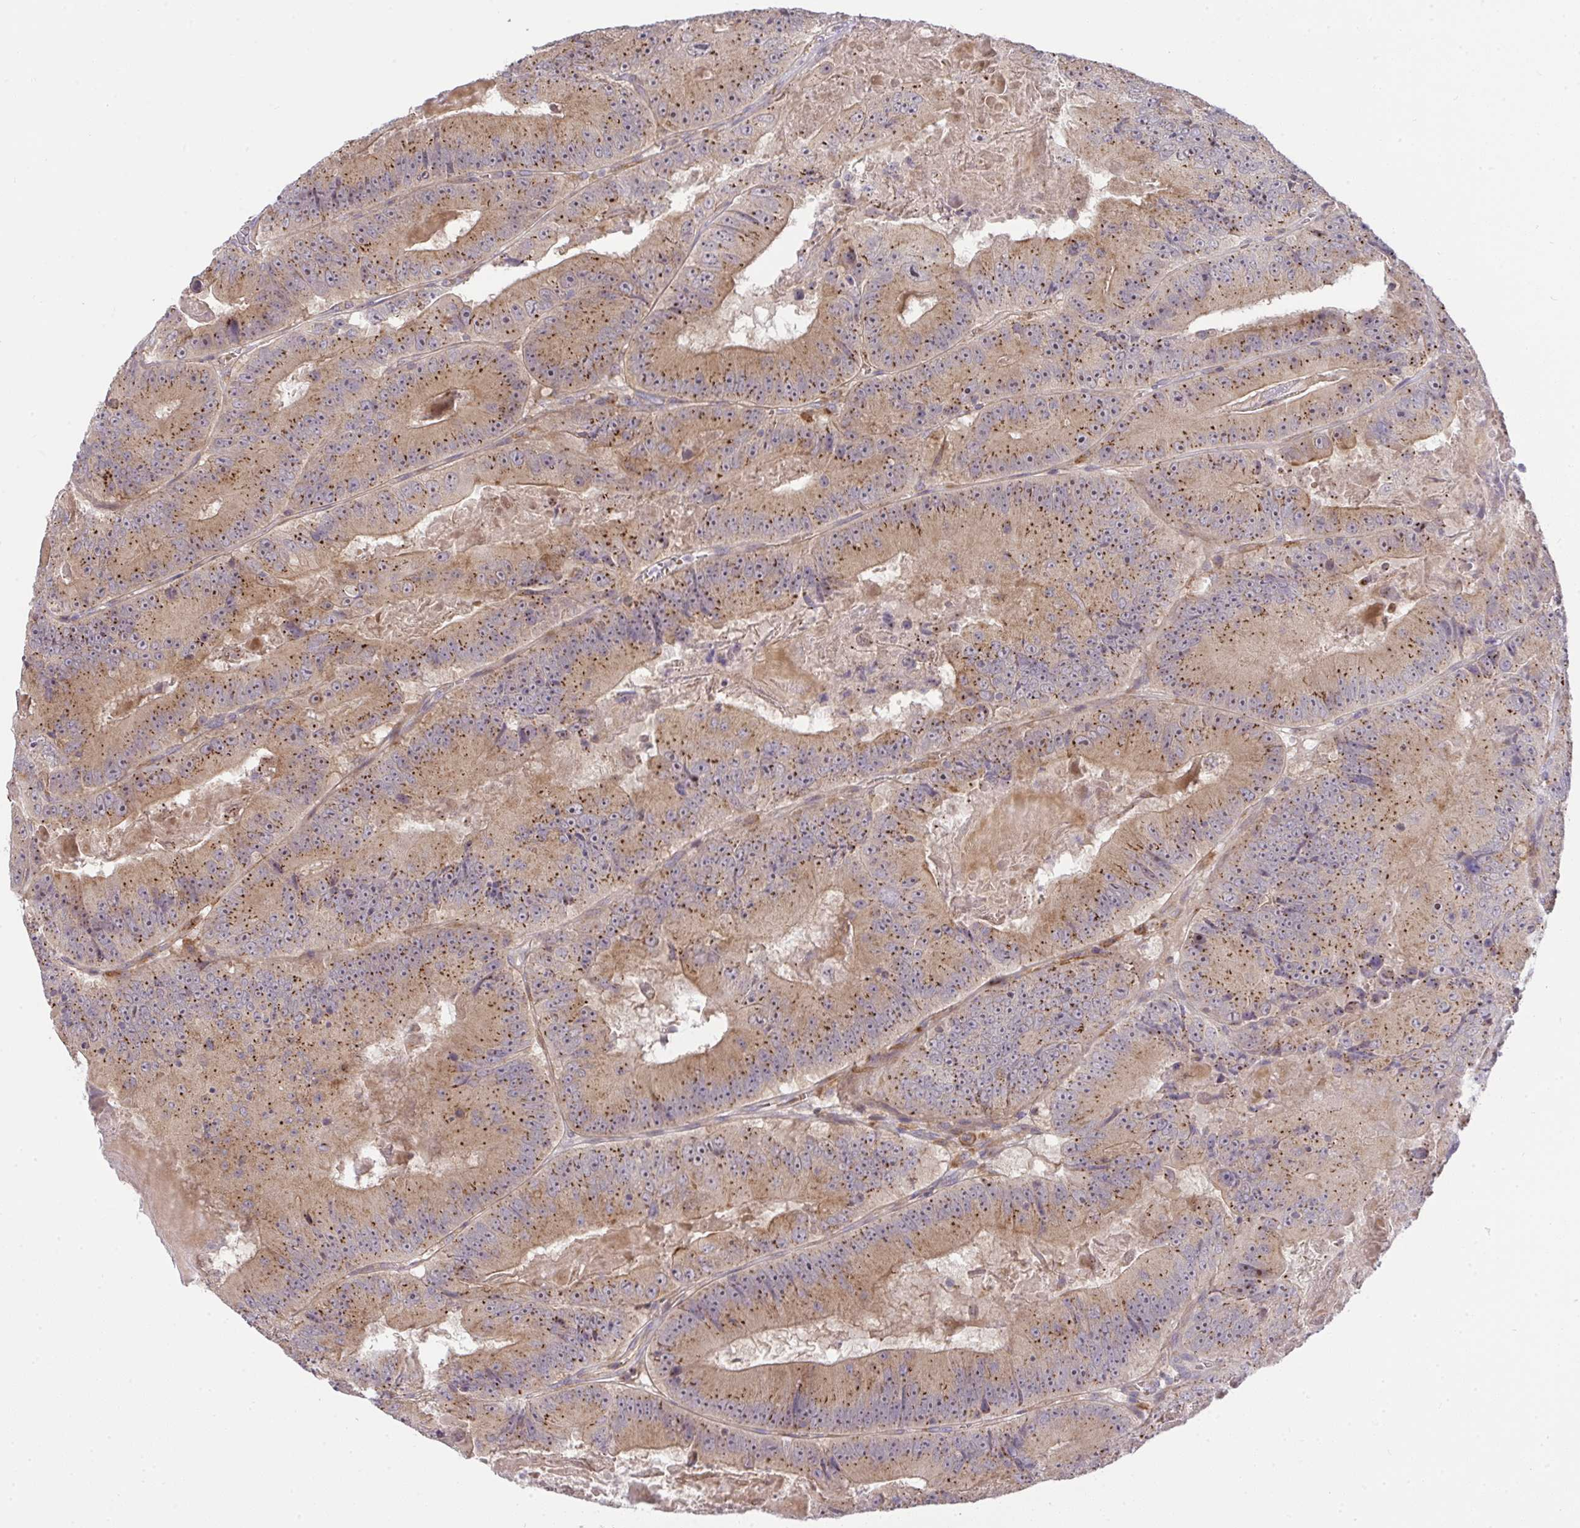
{"staining": {"intensity": "moderate", "quantity": ">75%", "location": "cytoplasmic/membranous"}, "tissue": "colorectal cancer", "cell_type": "Tumor cells", "image_type": "cancer", "snomed": [{"axis": "morphology", "description": "Adenocarcinoma, NOS"}, {"axis": "topography", "description": "Colon"}], "caption": "Protein staining shows moderate cytoplasmic/membranous positivity in approximately >75% of tumor cells in colorectal cancer.", "gene": "SLC9A6", "patient": {"sex": "female", "age": 86}}